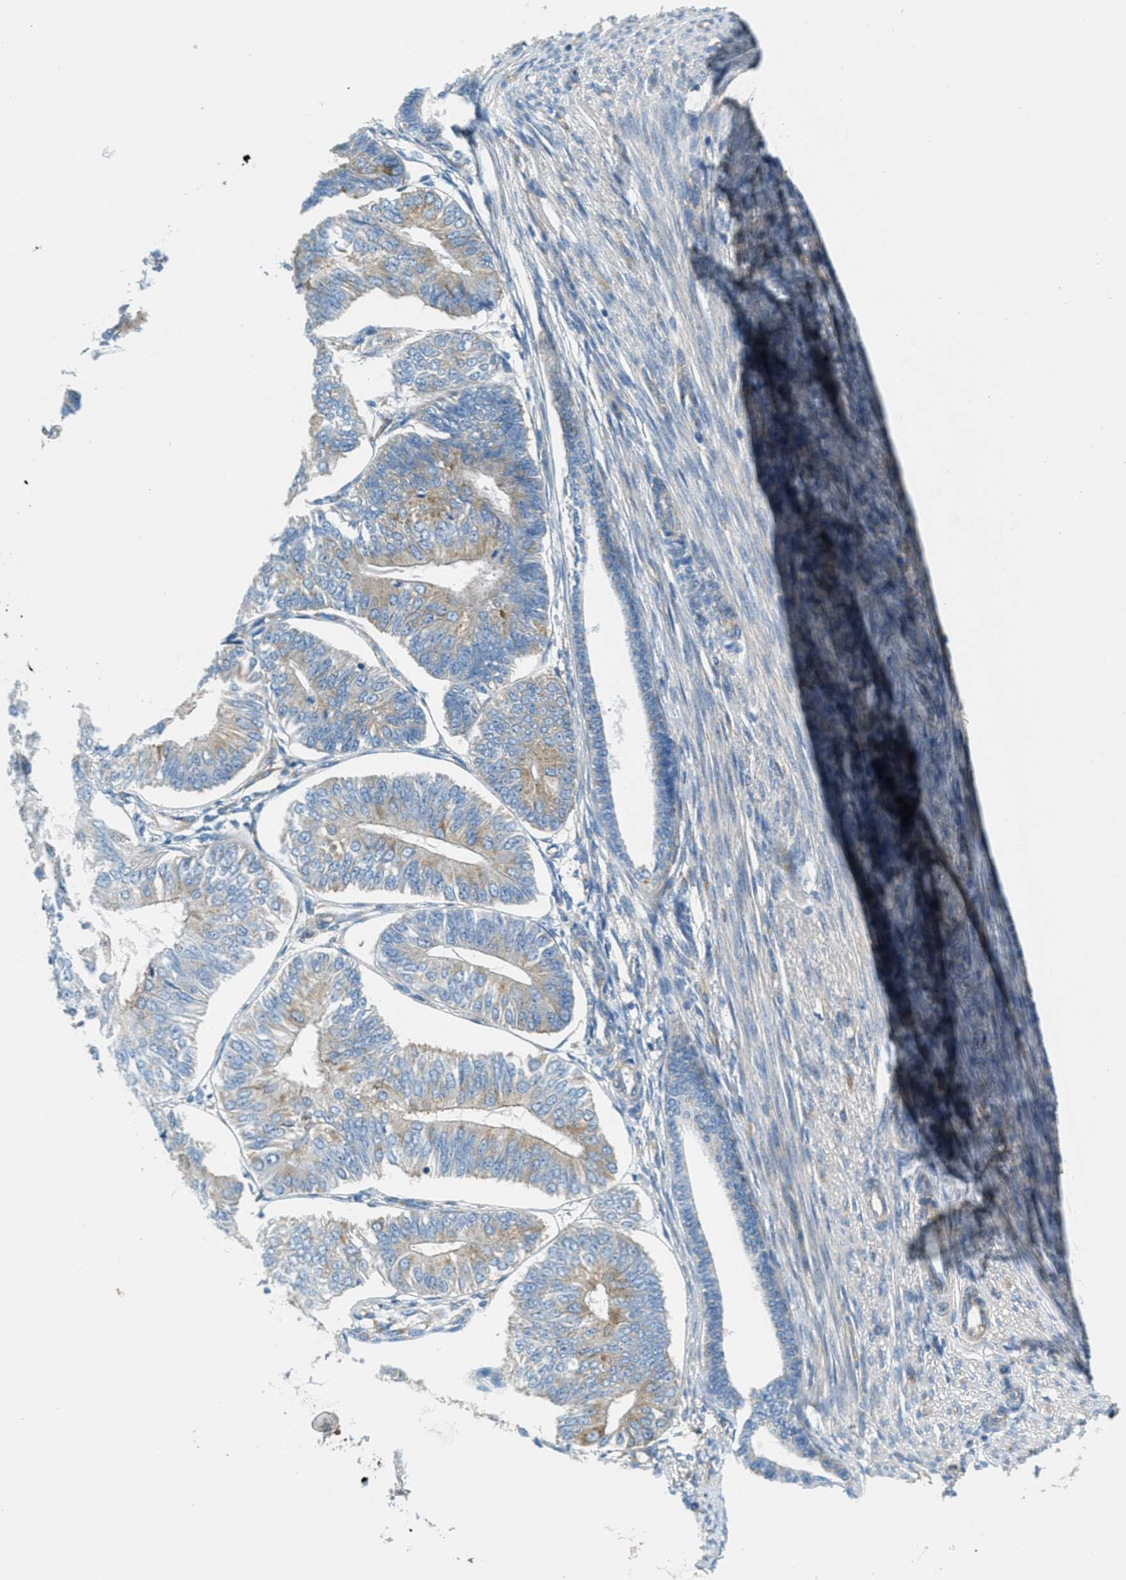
{"staining": {"intensity": "moderate", "quantity": "25%-75%", "location": "cytoplasmic/membranous"}, "tissue": "endometrial cancer", "cell_type": "Tumor cells", "image_type": "cancer", "snomed": [{"axis": "morphology", "description": "Adenocarcinoma, NOS"}, {"axis": "topography", "description": "Endometrium"}], "caption": "Endometrial adenocarcinoma stained with DAB (3,3'-diaminobenzidine) immunohistochemistry displays medium levels of moderate cytoplasmic/membranous positivity in approximately 25%-75% of tumor cells.", "gene": "AP2B1", "patient": {"sex": "female", "age": 58}}